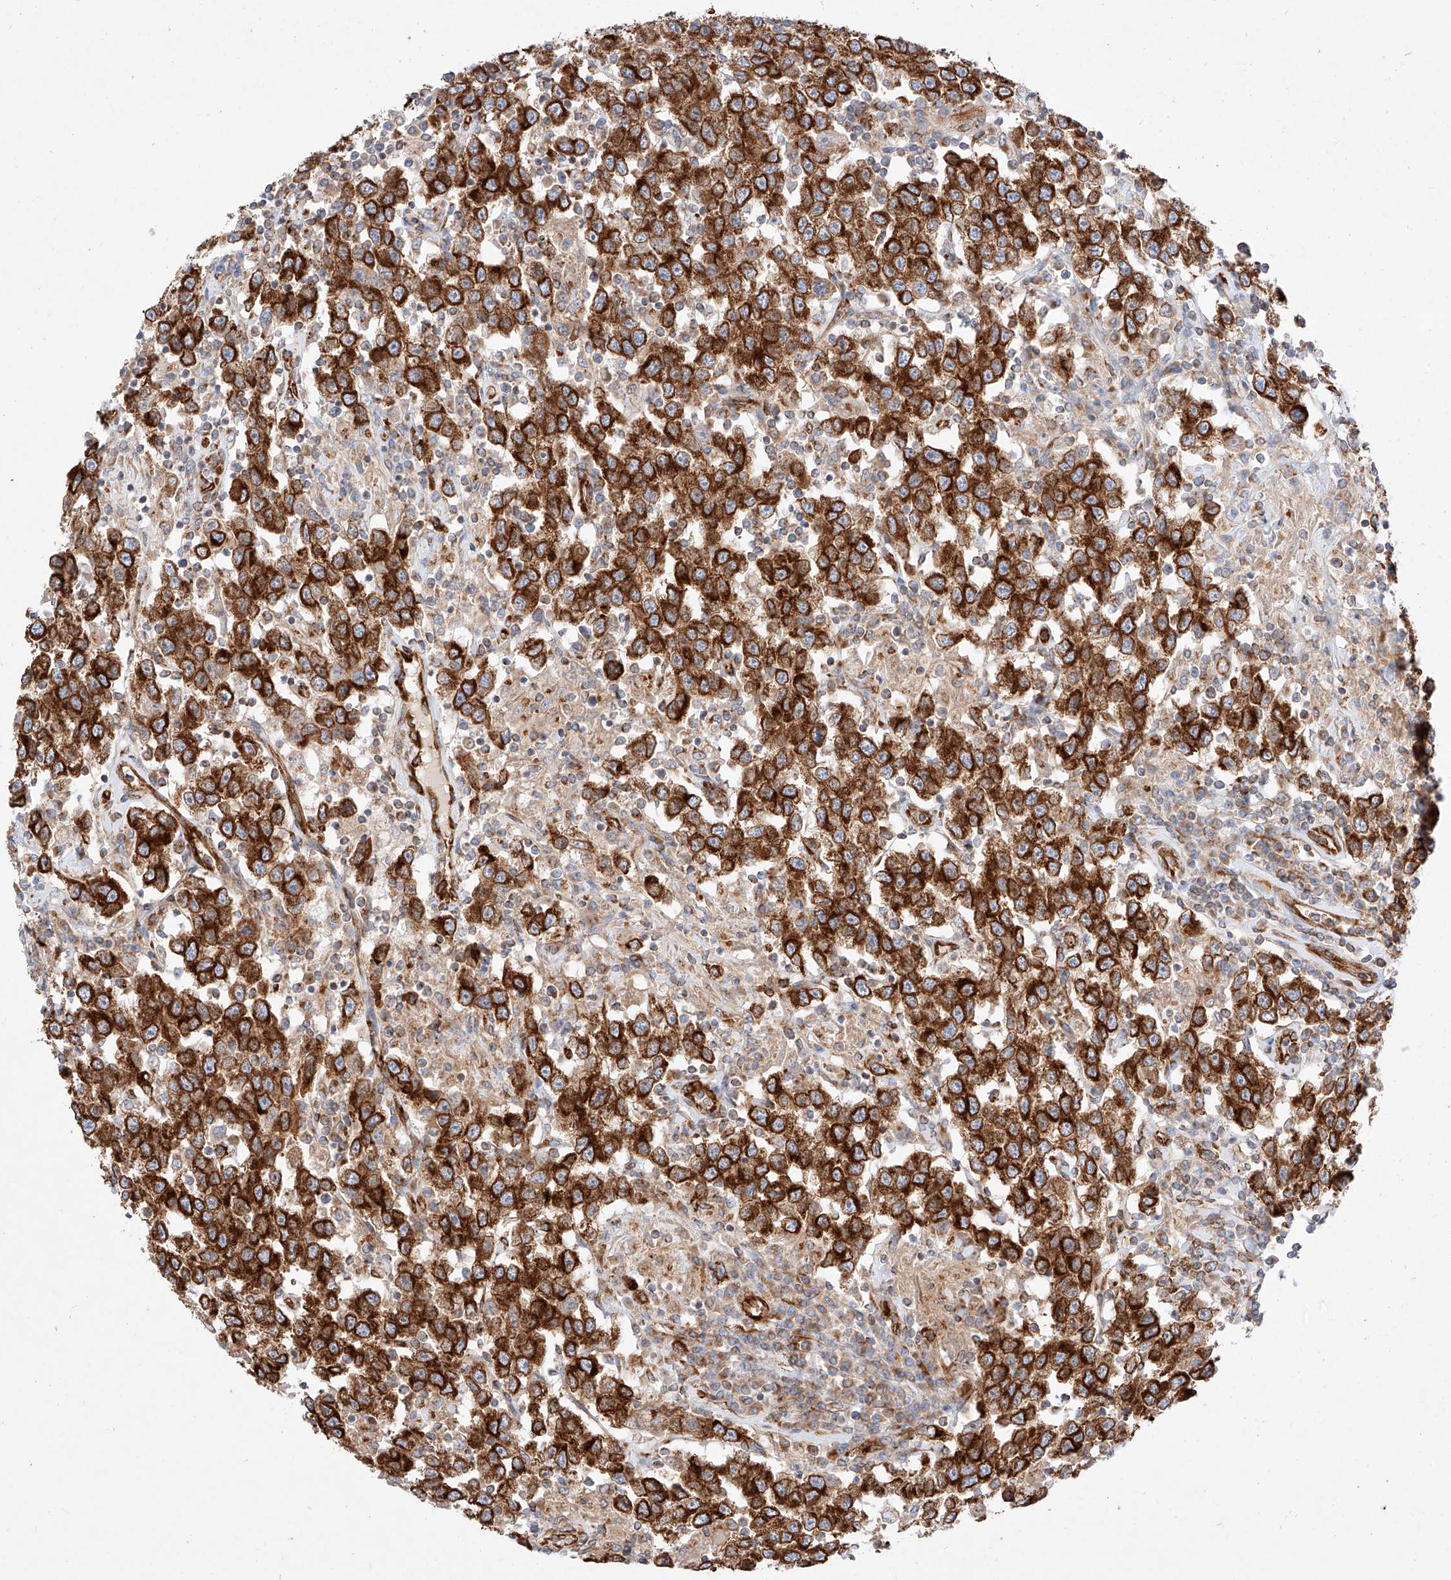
{"staining": {"intensity": "strong", "quantity": ">75%", "location": "cytoplasmic/membranous"}, "tissue": "testis cancer", "cell_type": "Tumor cells", "image_type": "cancer", "snomed": [{"axis": "morphology", "description": "Seminoma, NOS"}, {"axis": "topography", "description": "Testis"}], "caption": "Seminoma (testis) was stained to show a protein in brown. There is high levels of strong cytoplasmic/membranous positivity in about >75% of tumor cells.", "gene": "CSGALNACT2", "patient": {"sex": "male", "age": 41}}